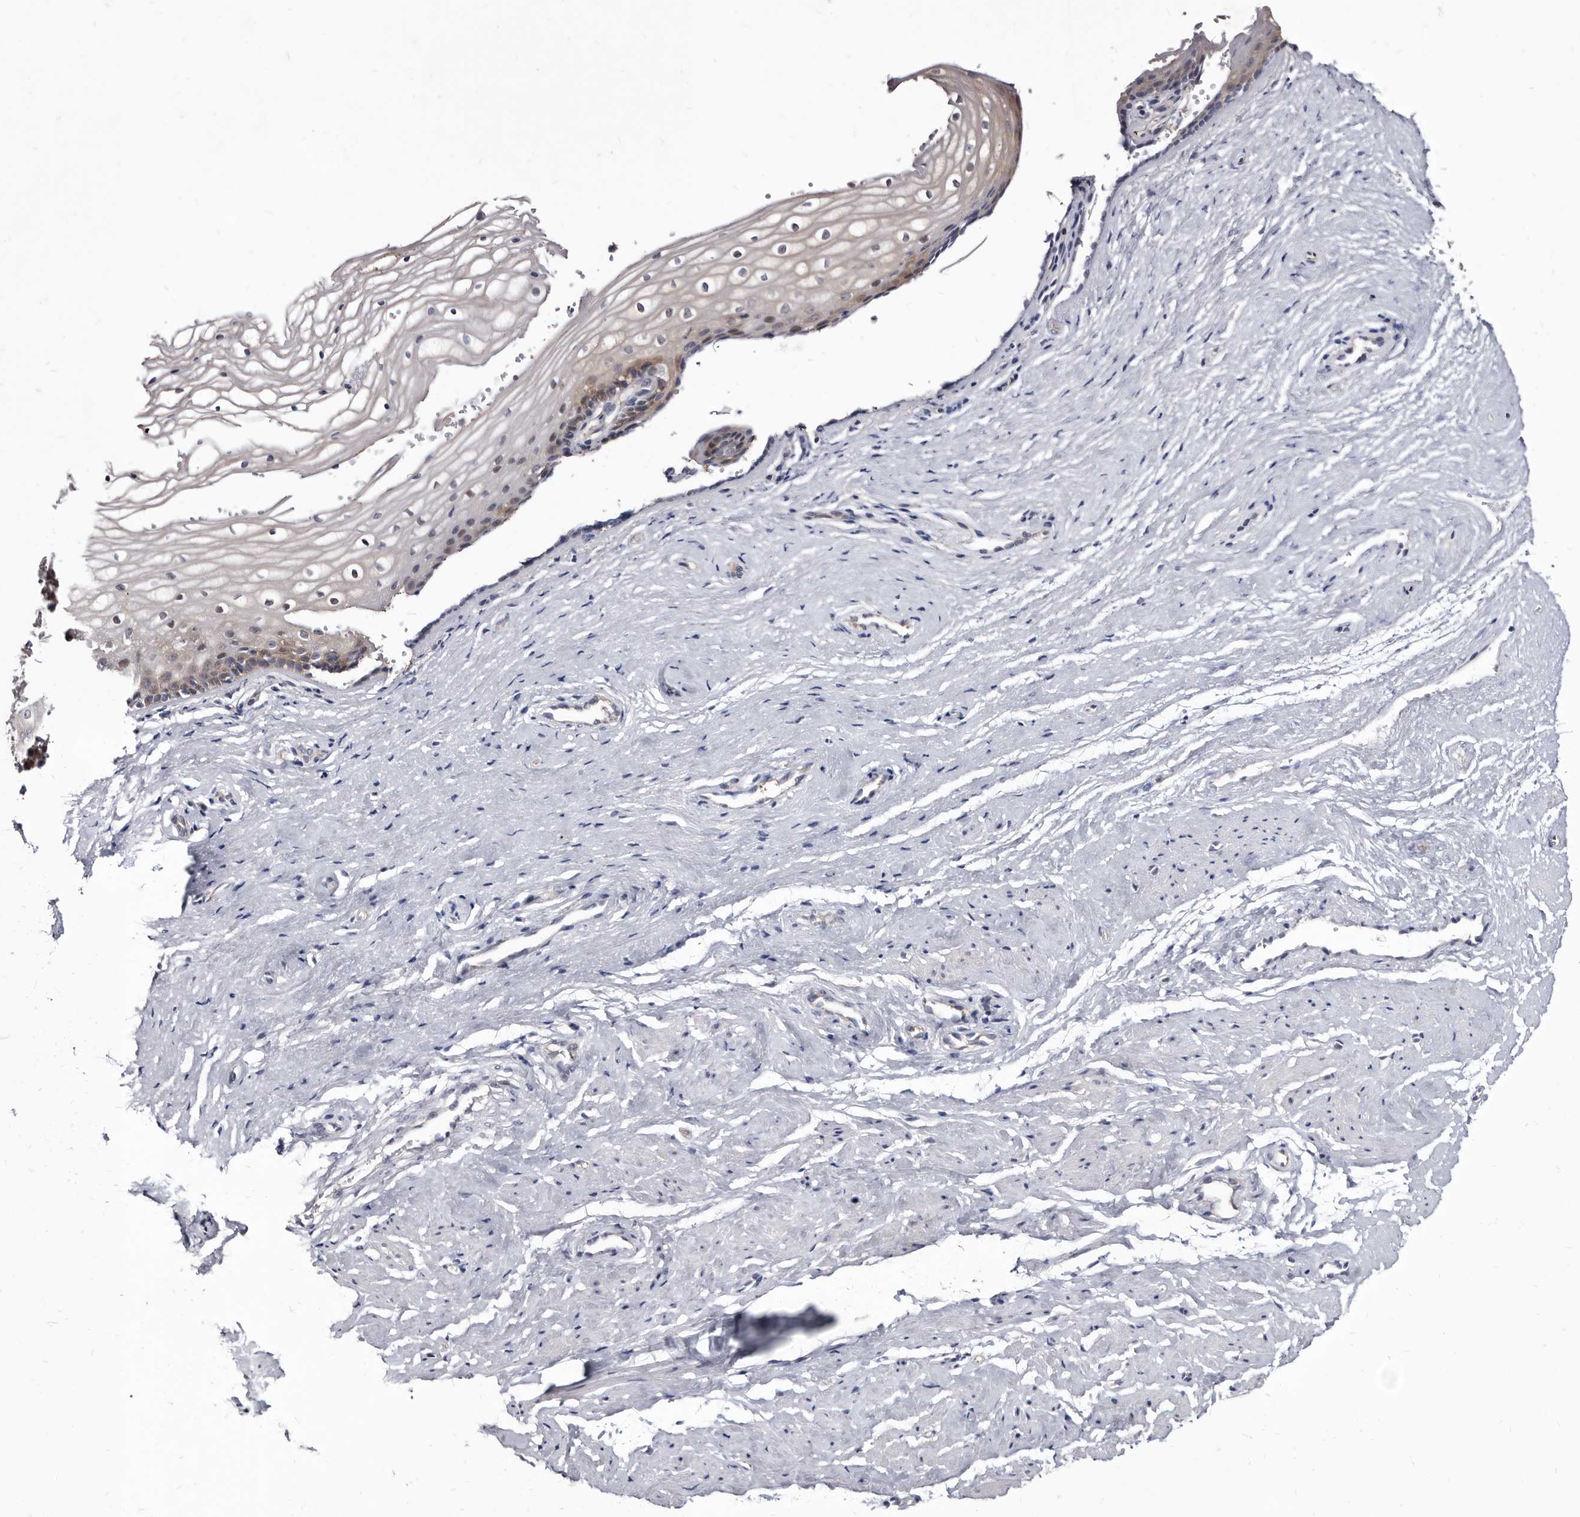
{"staining": {"intensity": "weak", "quantity": "<25%", "location": "cytoplasmic/membranous"}, "tissue": "vagina", "cell_type": "Squamous epithelial cells", "image_type": "normal", "snomed": [{"axis": "morphology", "description": "Normal tissue, NOS"}, {"axis": "topography", "description": "Vagina"}], "caption": "Immunohistochemistry (IHC) of normal human vagina exhibits no positivity in squamous epithelial cells. (DAB IHC with hematoxylin counter stain).", "gene": "ABCF2", "patient": {"sex": "female", "age": 46}}